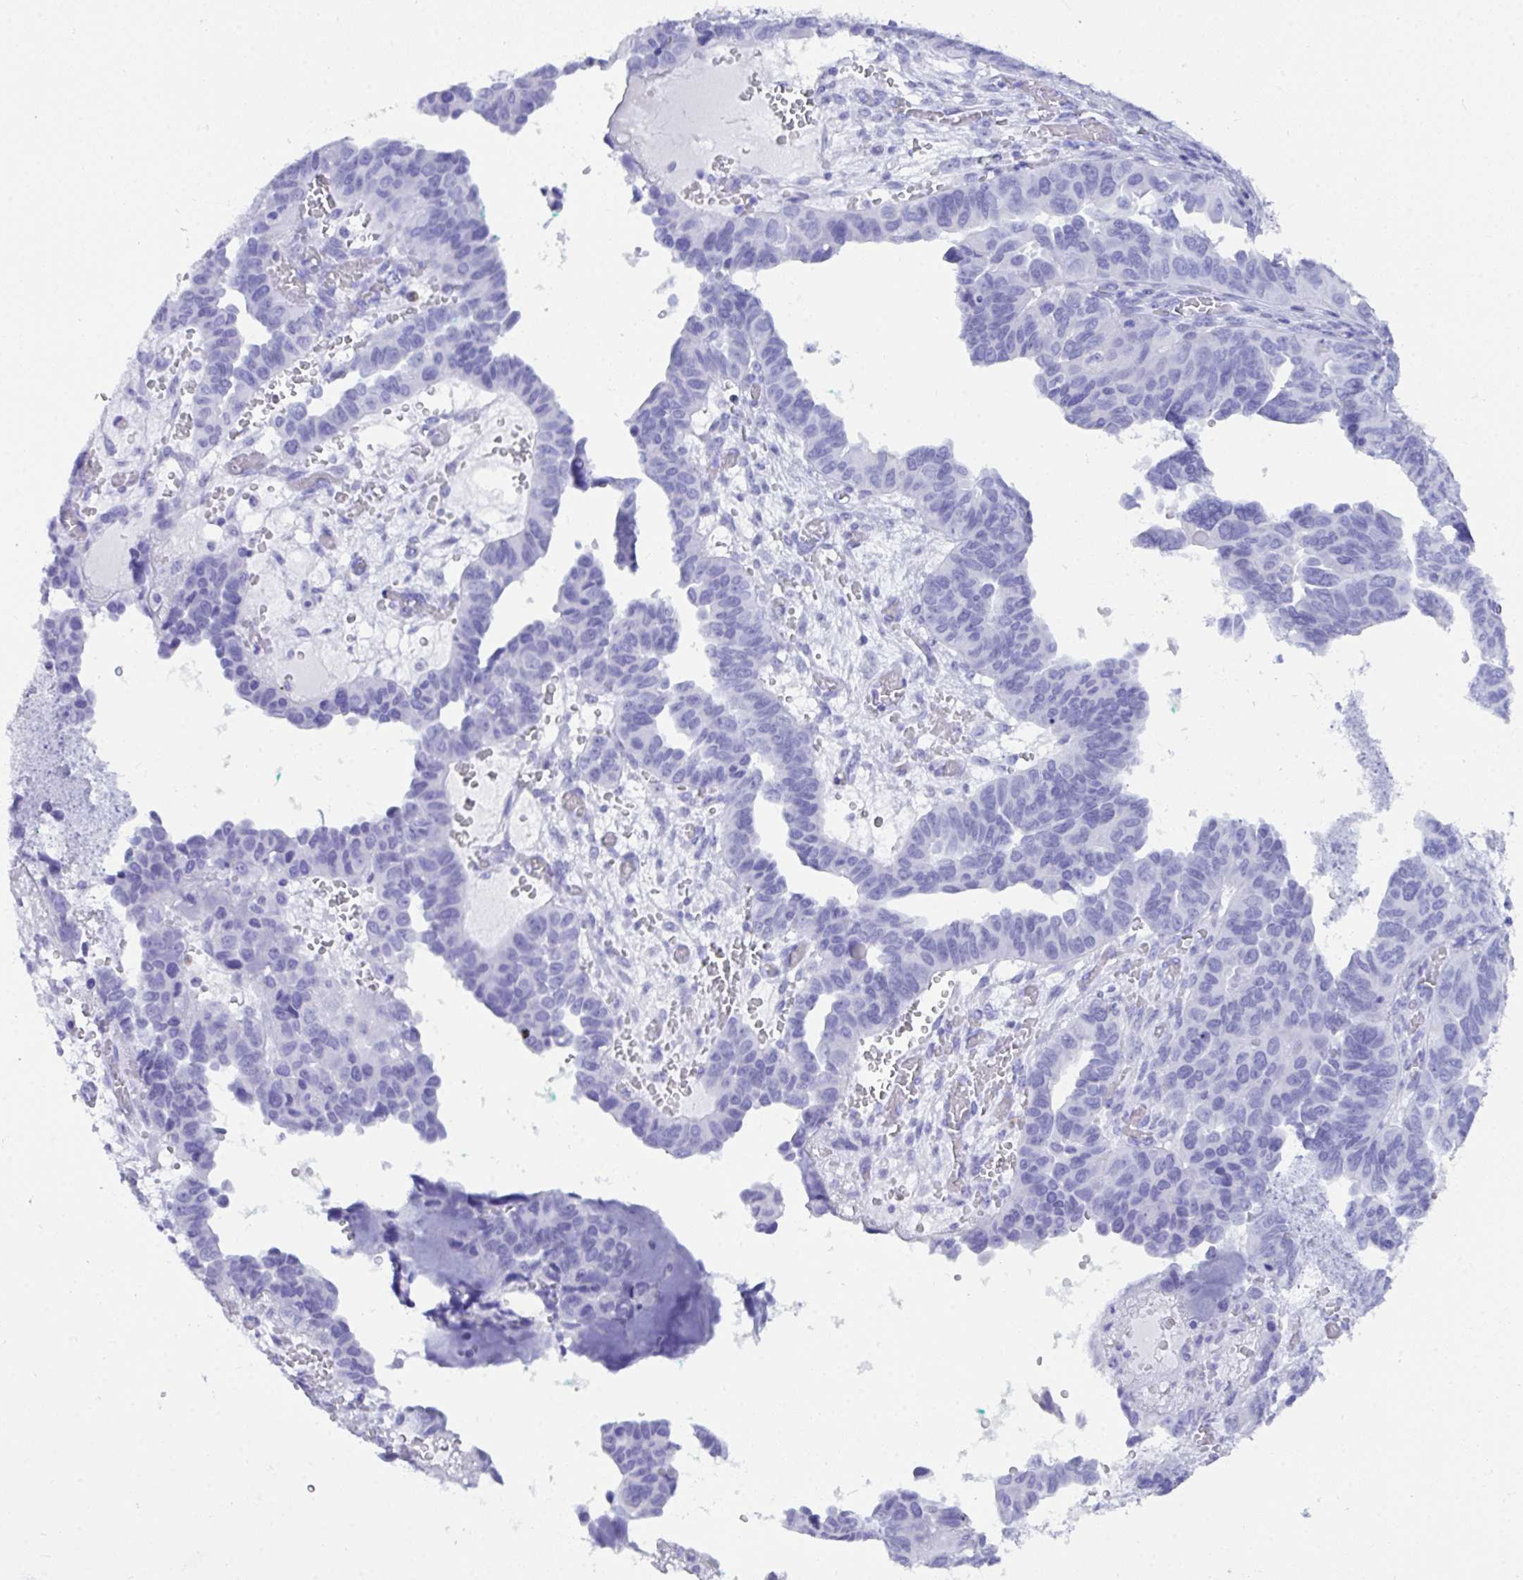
{"staining": {"intensity": "negative", "quantity": "none", "location": "none"}, "tissue": "ovarian cancer", "cell_type": "Tumor cells", "image_type": "cancer", "snomed": [{"axis": "morphology", "description": "Cystadenocarcinoma, serous, NOS"}, {"axis": "topography", "description": "Ovary"}], "caption": "High magnification brightfield microscopy of serous cystadenocarcinoma (ovarian) stained with DAB (brown) and counterstained with hematoxylin (blue): tumor cells show no significant staining.", "gene": "BEST4", "patient": {"sex": "female", "age": 64}}